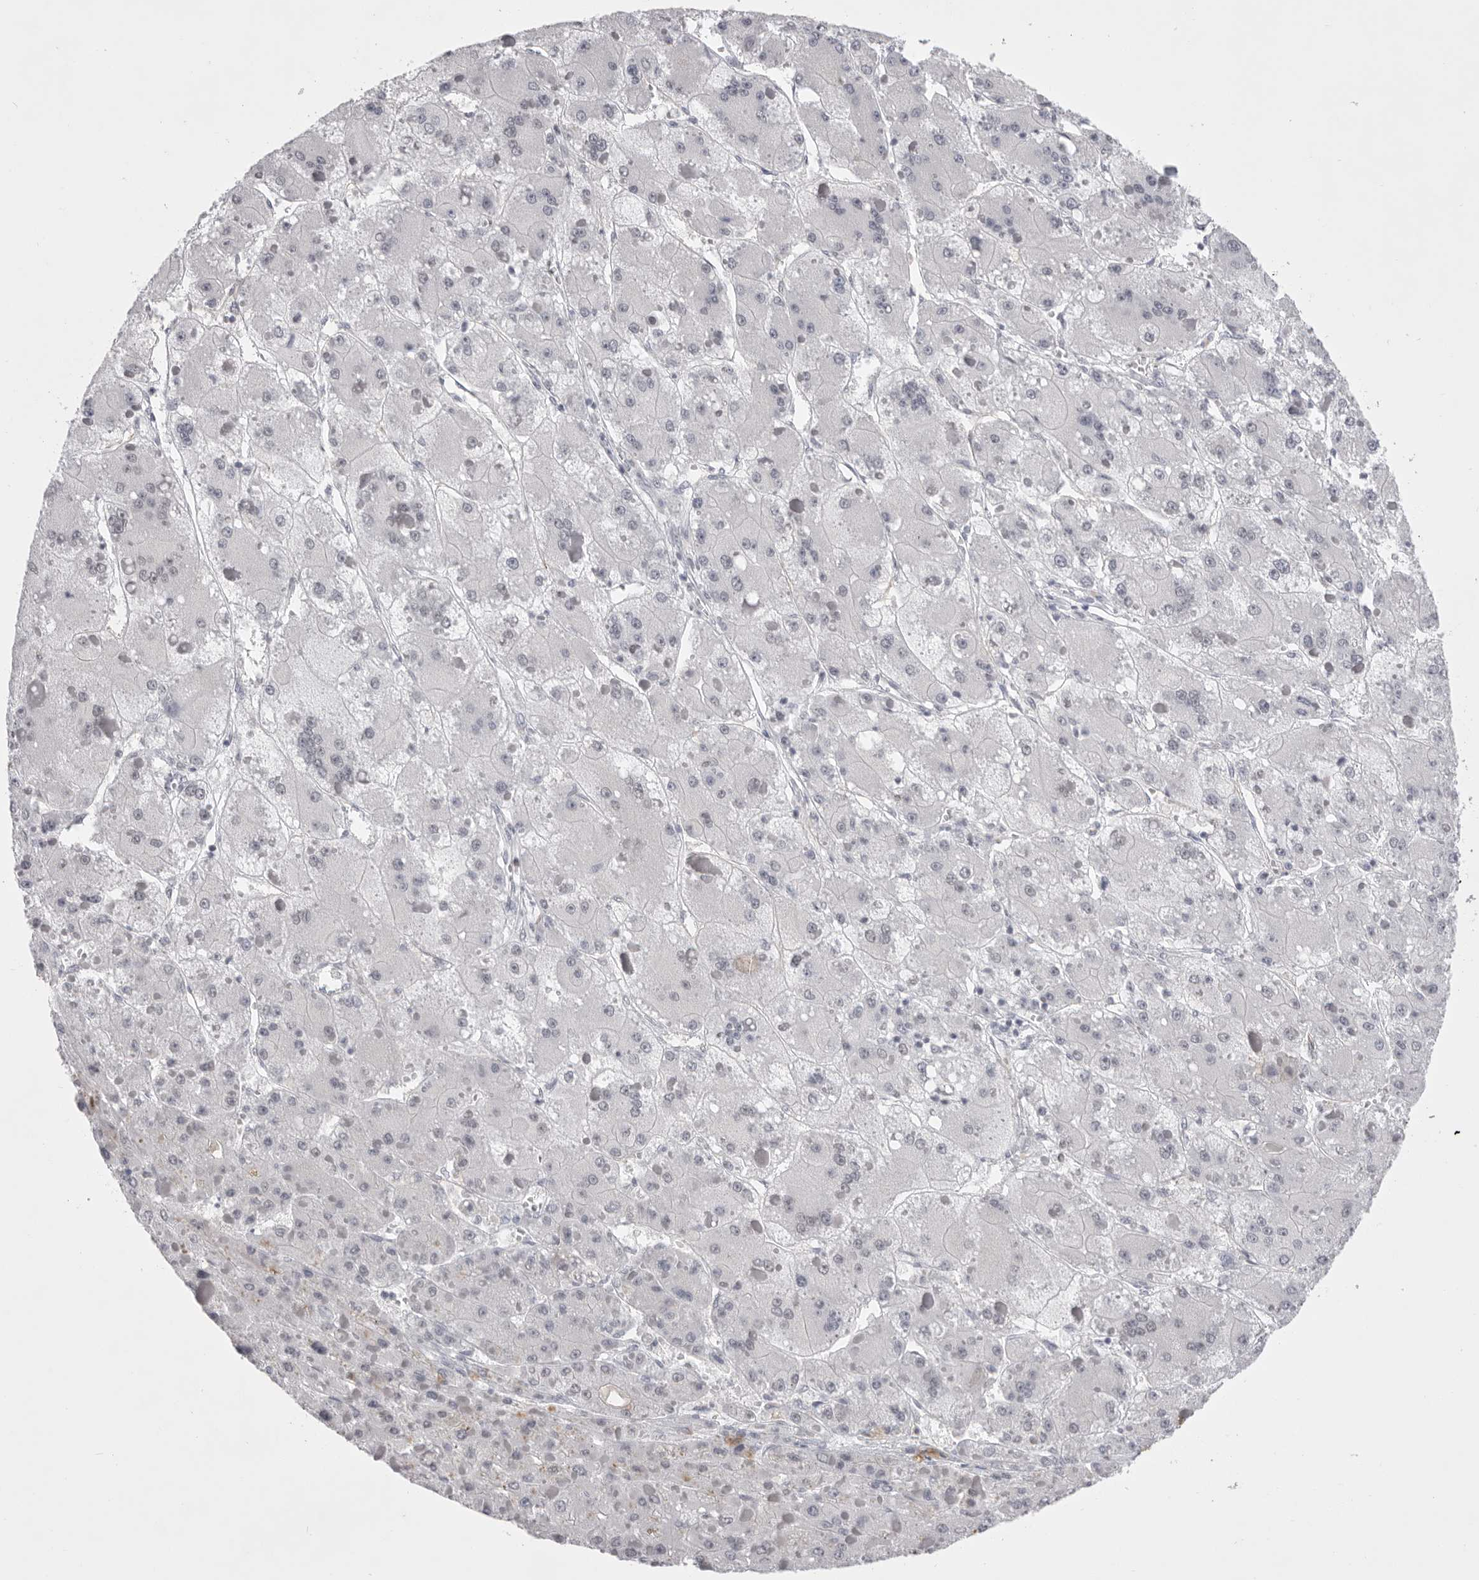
{"staining": {"intensity": "weak", "quantity": "<25%", "location": "nuclear"}, "tissue": "liver cancer", "cell_type": "Tumor cells", "image_type": "cancer", "snomed": [{"axis": "morphology", "description": "Carcinoma, Hepatocellular, NOS"}, {"axis": "topography", "description": "Liver"}], "caption": "IHC image of neoplastic tissue: human liver hepatocellular carcinoma stained with DAB demonstrates no significant protein positivity in tumor cells. Nuclei are stained in blue.", "gene": "ZBTB7B", "patient": {"sex": "female", "age": 73}}